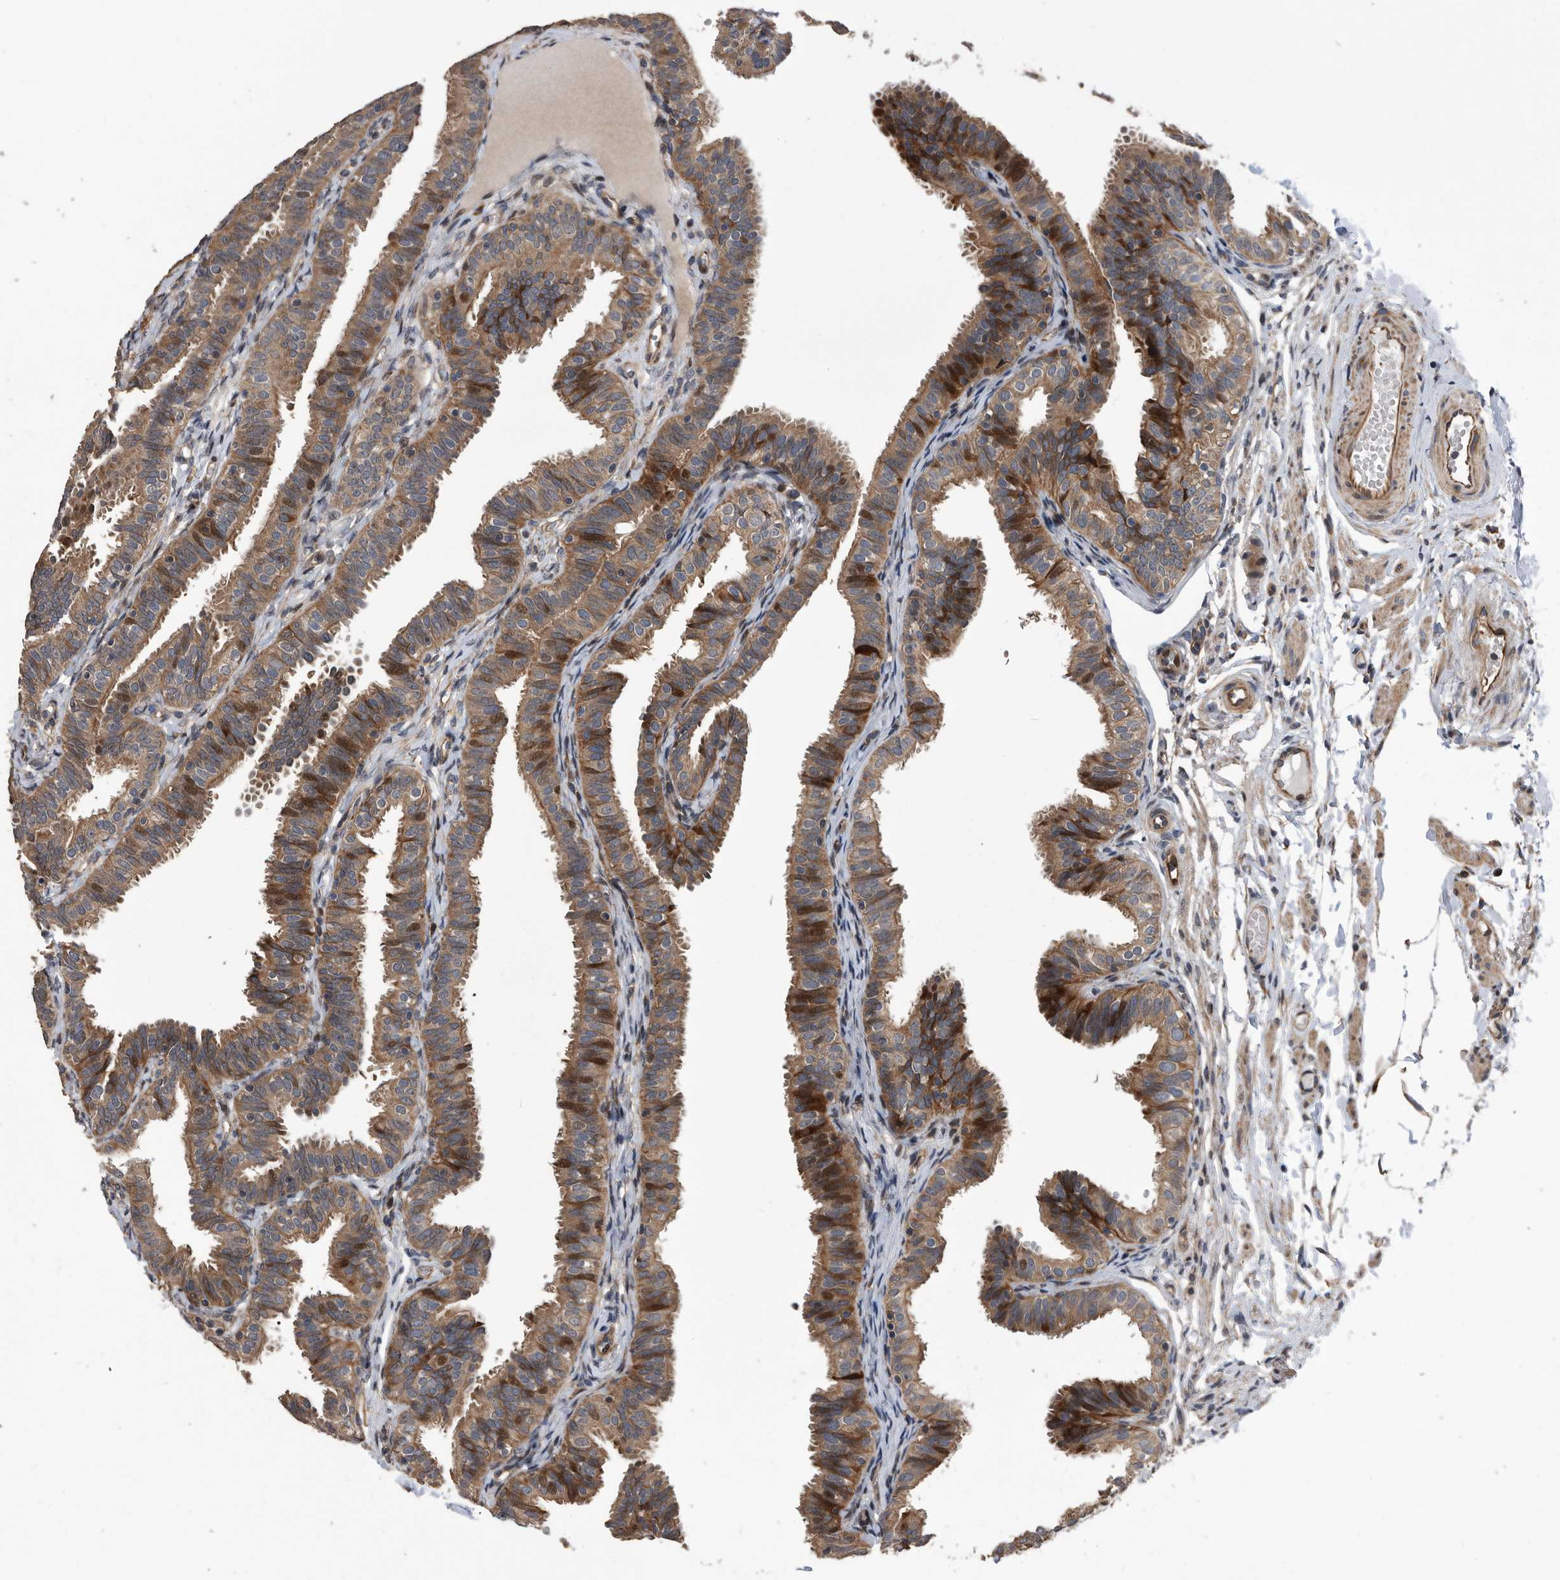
{"staining": {"intensity": "moderate", "quantity": ">75%", "location": "cytoplasmic/membranous"}, "tissue": "fallopian tube", "cell_type": "Glandular cells", "image_type": "normal", "snomed": [{"axis": "morphology", "description": "Normal tissue, NOS"}, {"axis": "topography", "description": "Fallopian tube"}], "caption": "This is an image of immunohistochemistry (IHC) staining of benign fallopian tube, which shows moderate positivity in the cytoplasmic/membranous of glandular cells.", "gene": "SERINC2", "patient": {"sex": "female", "age": 35}}